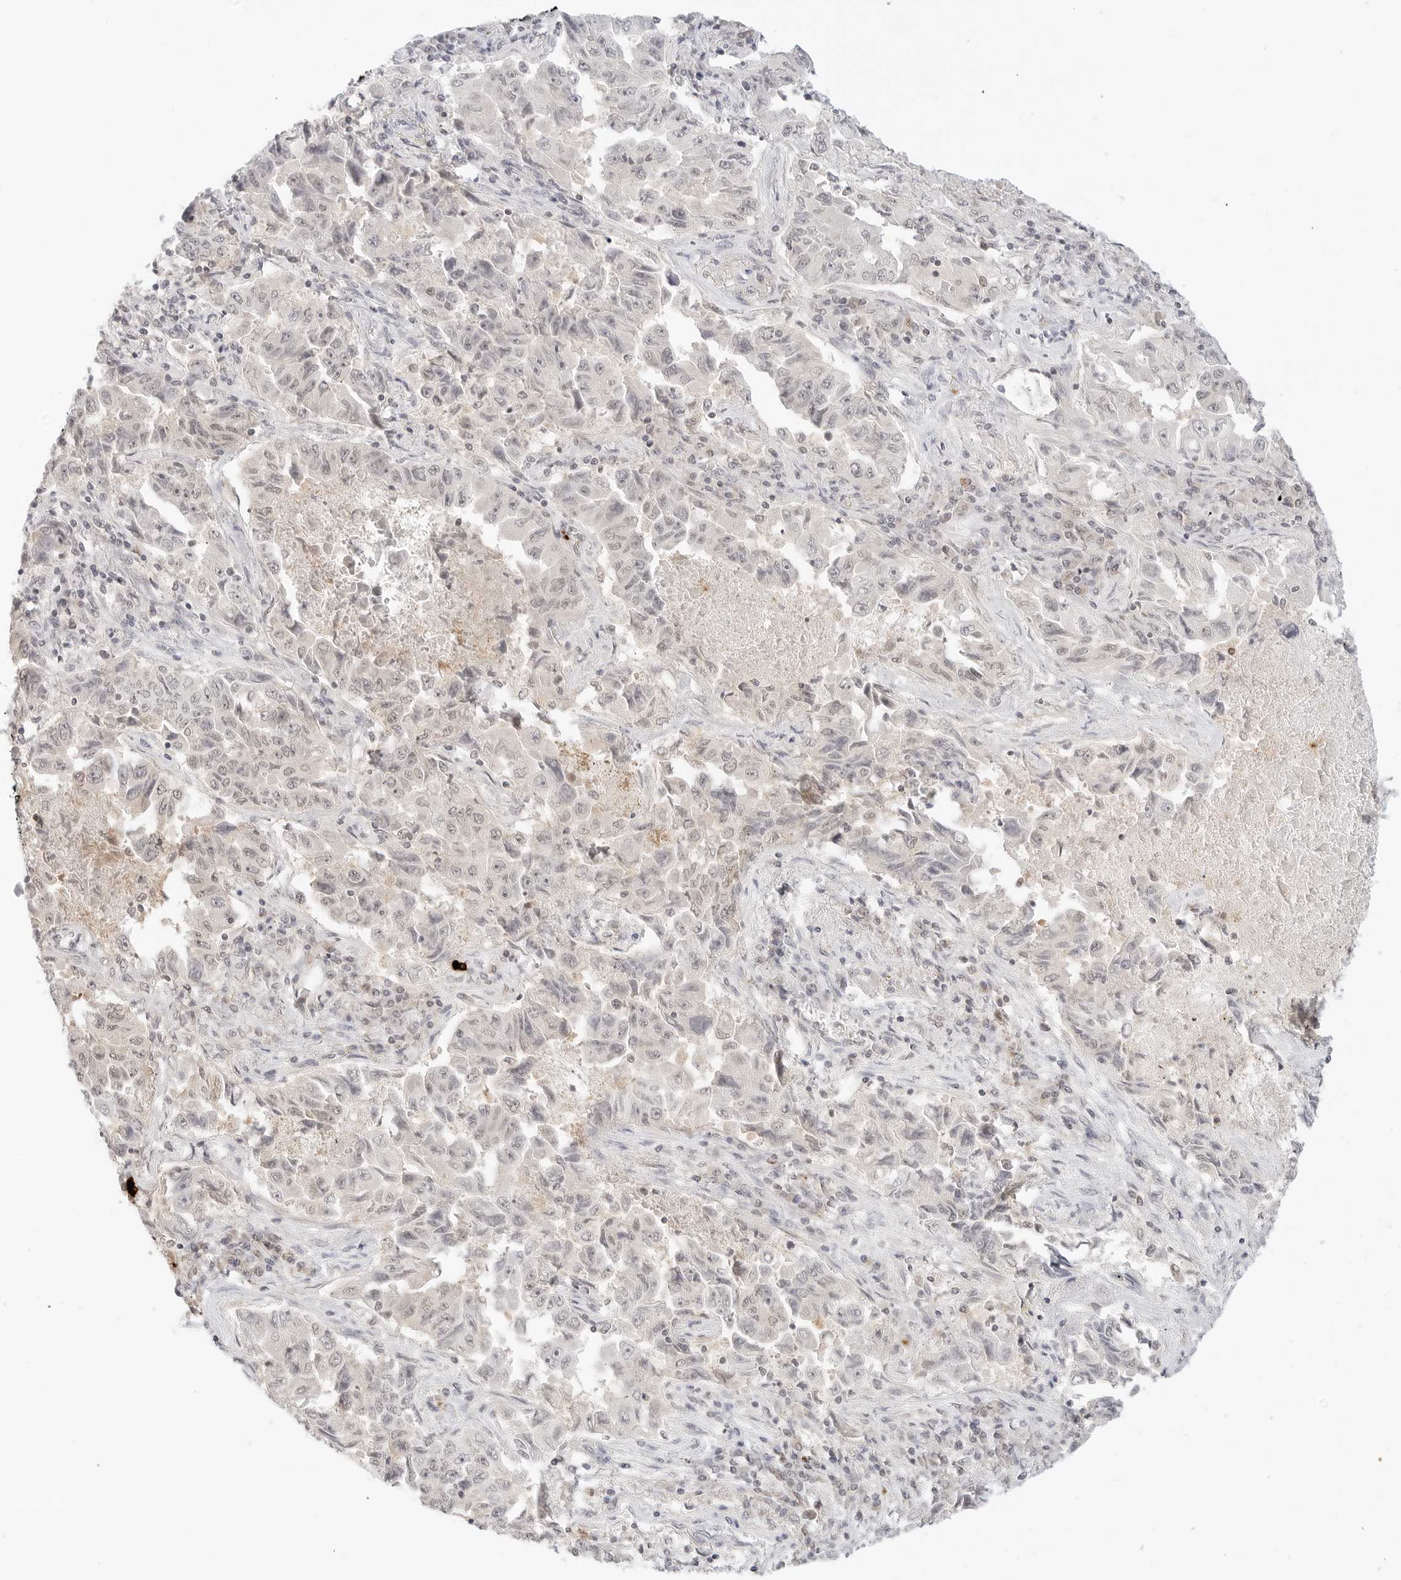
{"staining": {"intensity": "negative", "quantity": "none", "location": "none"}, "tissue": "lung cancer", "cell_type": "Tumor cells", "image_type": "cancer", "snomed": [{"axis": "morphology", "description": "Adenocarcinoma, NOS"}, {"axis": "topography", "description": "Lung"}], "caption": "Immunohistochemistry (IHC) micrograph of neoplastic tissue: lung cancer stained with DAB displays no significant protein expression in tumor cells.", "gene": "GNAS", "patient": {"sex": "female", "age": 51}}